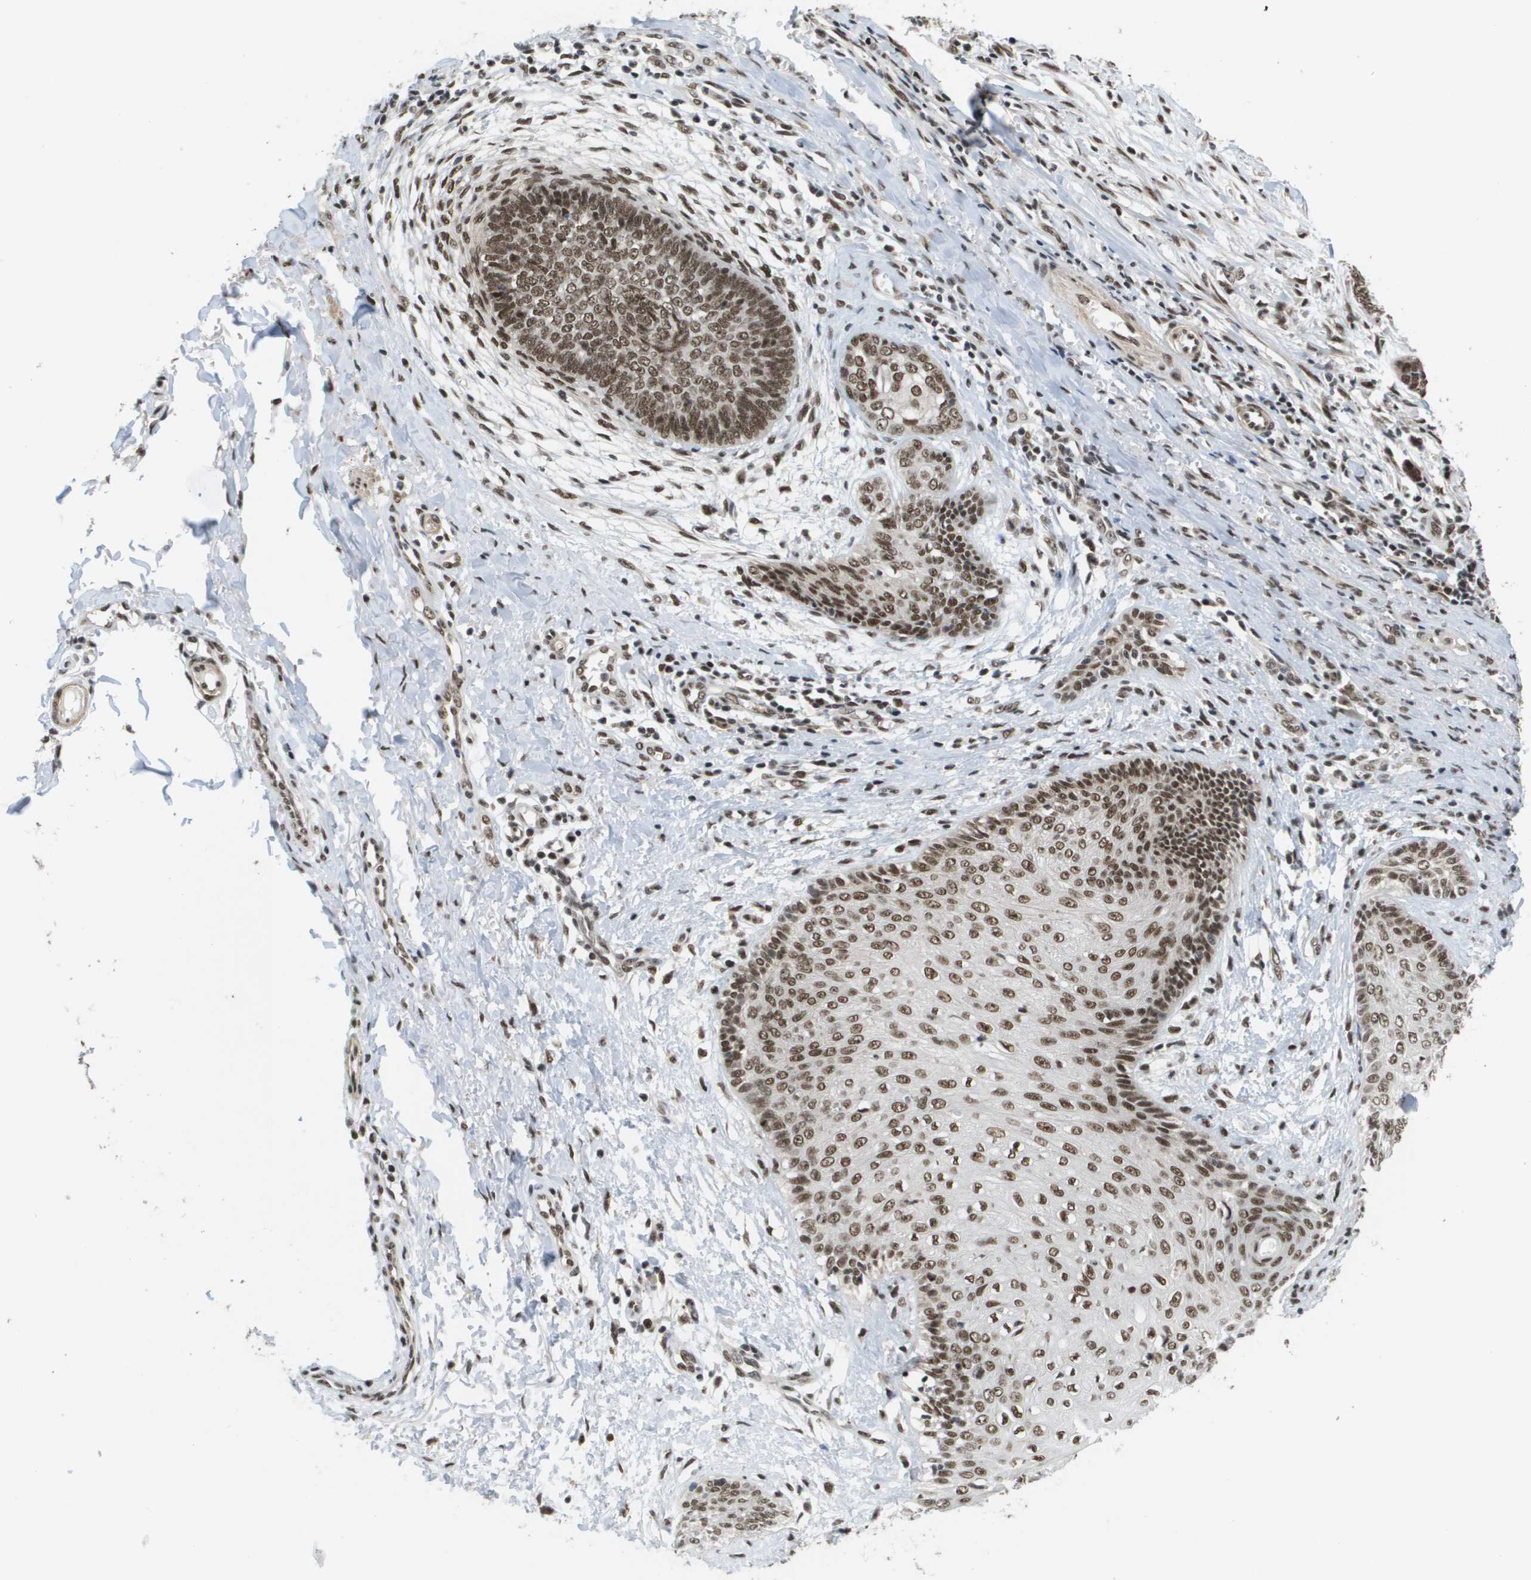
{"staining": {"intensity": "strong", "quantity": ">75%", "location": "nuclear"}, "tissue": "skin cancer", "cell_type": "Tumor cells", "image_type": "cancer", "snomed": [{"axis": "morphology", "description": "Basal cell carcinoma"}, {"axis": "topography", "description": "Skin"}], "caption": "Approximately >75% of tumor cells in skin cancer reveal strong nuclear protein staining as visualized by brown immunohistochemical staining.", "gene": "PRCC", "patient": {"sex": "female", "age": 64}}